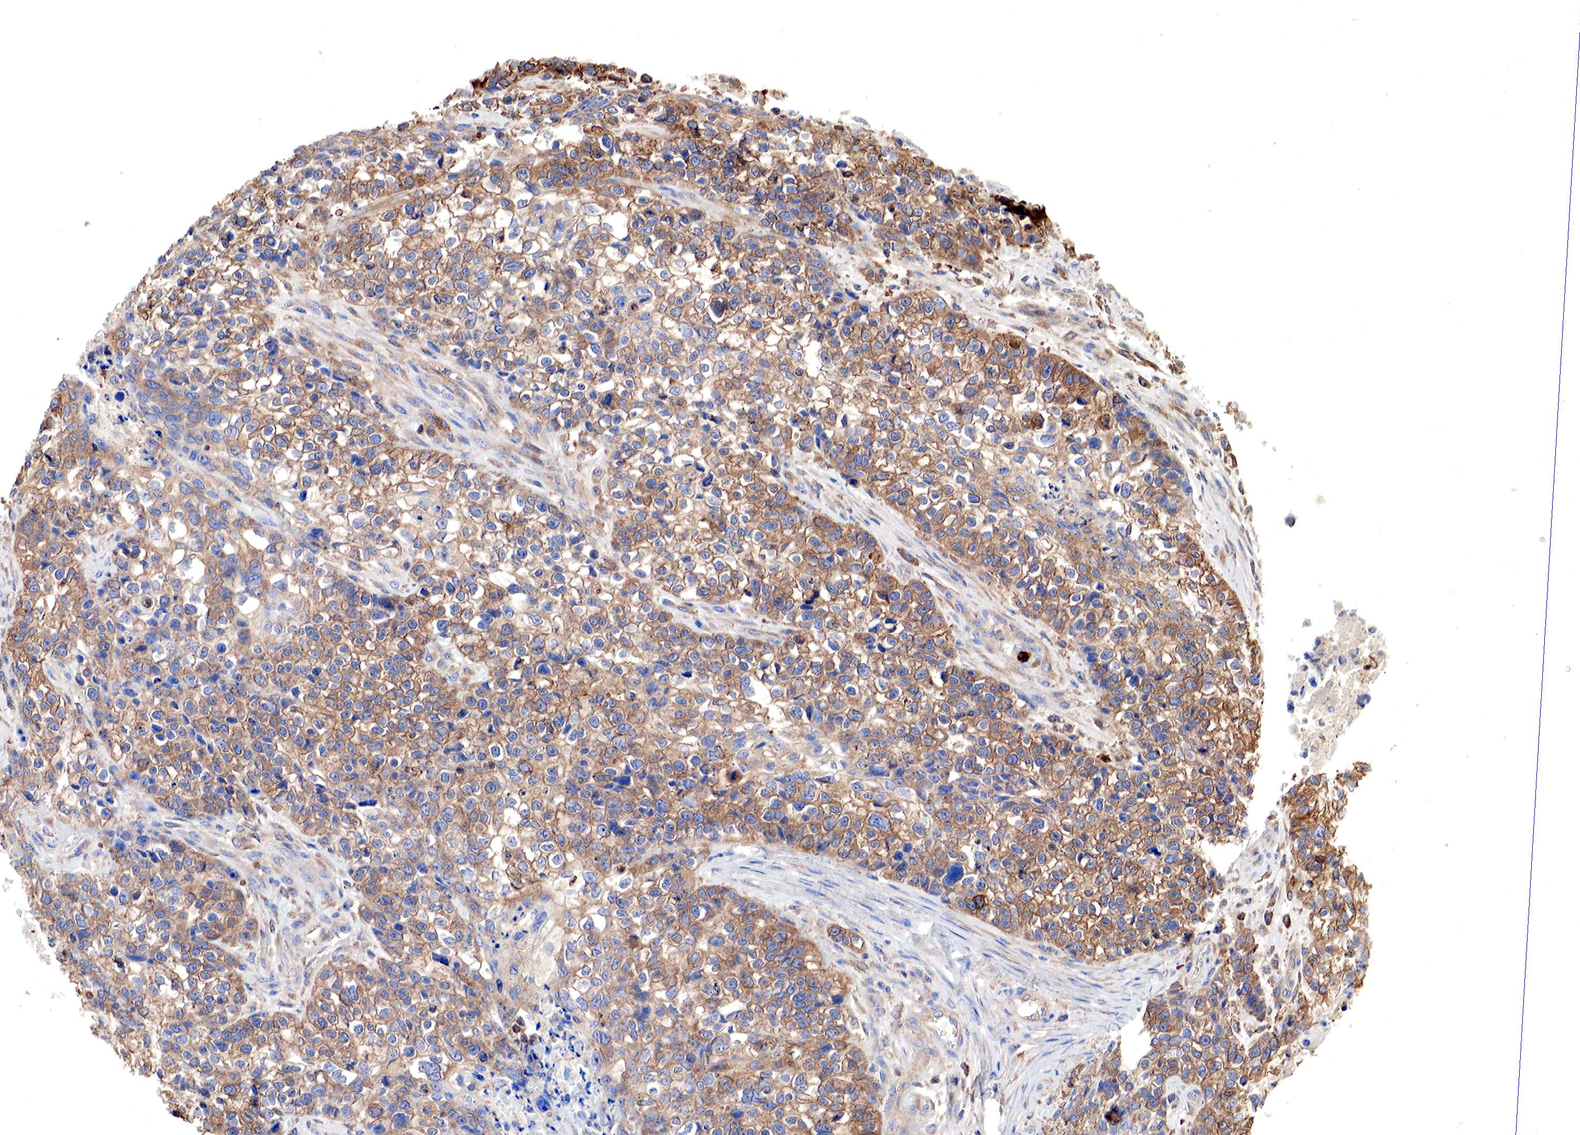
{"staining": {"intensity": "moderate", "quantity": "25%-75%", "location": "cytoplasmic/membranous"}, "tissue": "lung cancer", "cell_type": "Tumor cells", "image_type": "cancer", "snomed": [{"axis": "morphology", "description": "Squamous cell carcinoma, NOS"}, {"axis": "topography", "description": "Lymph node"}, {"axis": "topography", "description": "Lung"}], "caption": "Immunohistochemistry (IHC) image of neoplastic tissue: human lung cancer (squamous cell carcinoma) stained using IHC exhibits medium levels of moderate protein expression localized specifically in the cytoplasmic/membranous of tumor cells, appearing as a cytoplasmic/membranous brown color.", "gene": "G6PD", "patient": {"sex": "male", "age": 74}}